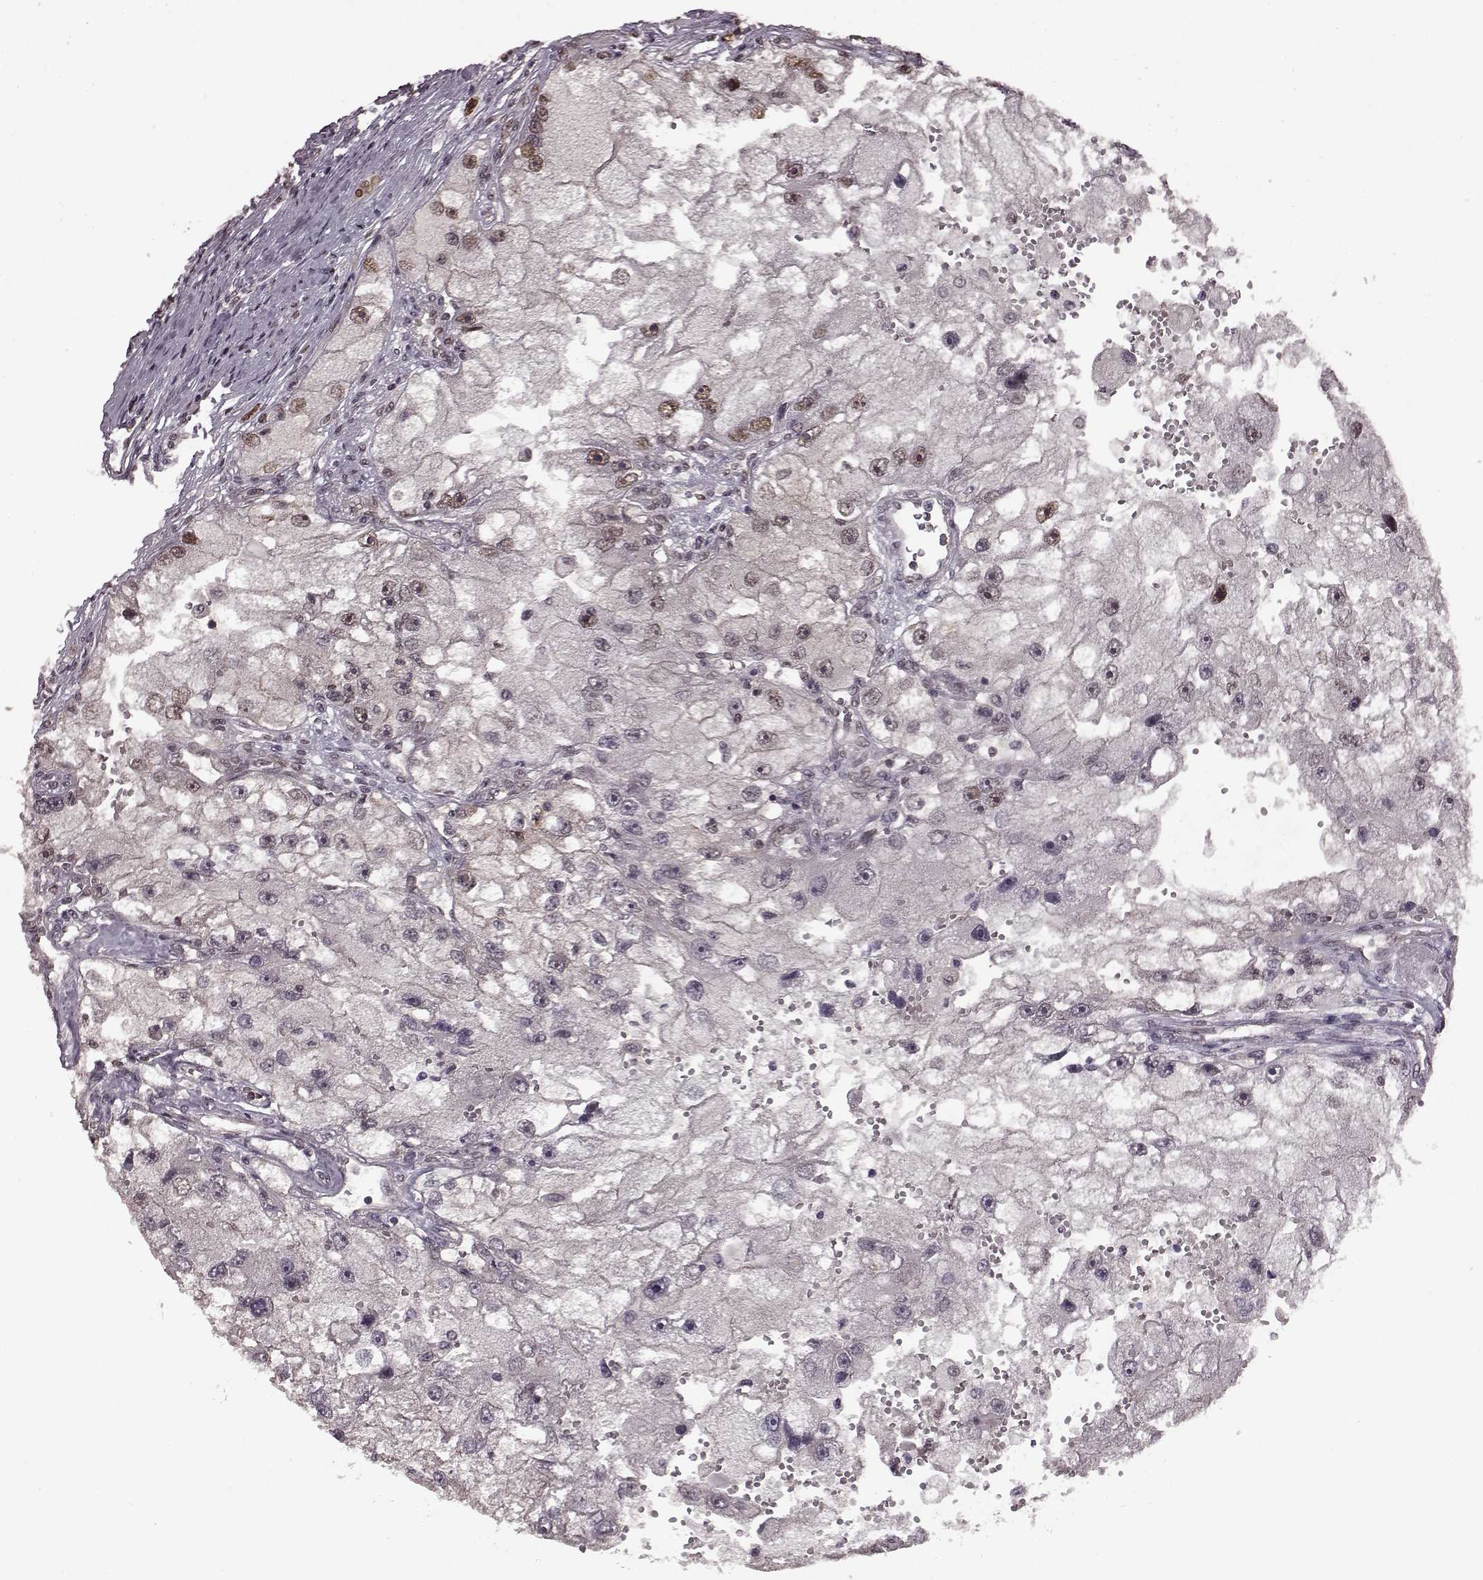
{"staining": {"intensity": "weak", "quantity": "25%-75%", "location": "nuclear"}, "tissue": "renal cancer", "cell_type": "Tumor cells", "image_type": "cancer", "snomed": [{"axis": "morphology", "description": "Adenocarcinoma, NOS"}, {"axis": "topography", "description": "Kidney"}], "caption": "Tumor cells reveal weak nuclear expression in about 25%-75% of cells in adenocarcinoma (renal).", "gene": "FTO", "patient": {"sex": "male", "age": 63}}